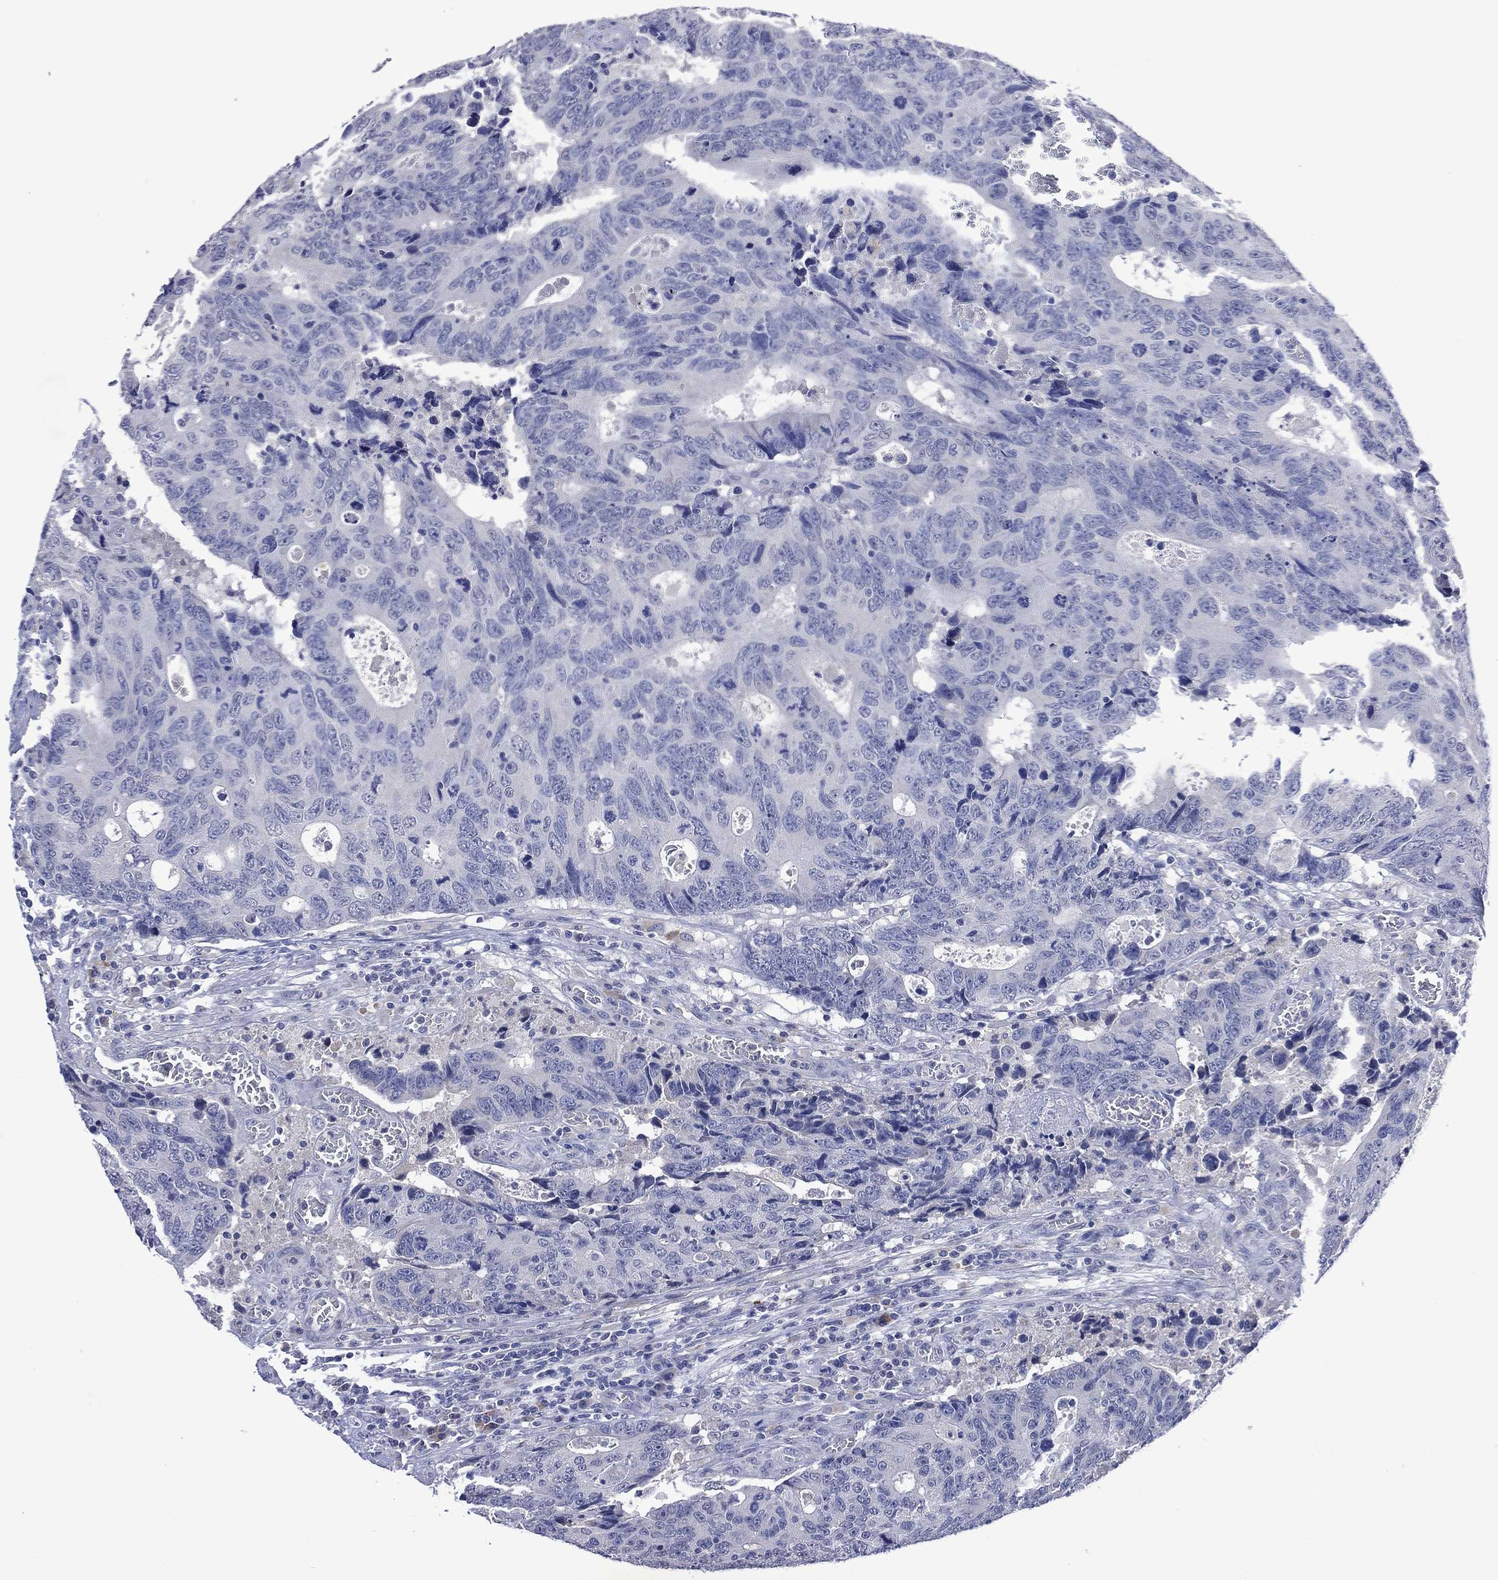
{"staining": {"intensity": "negative", "quantity": "none", "location": "none"}, "tissue": "colorectal cancer", "cell_type": "Tumor cells", "image_type": "cancer", "snomed": [{"axis": "morphology", "description": "Adenocarcinoma, NOS"}, {"axis": "topography", "description": "Colon"}], "caption": "DAB (3,3'-diaminobenzidine) immunohistochemical staining of human colorectal adenocarcinoma exhibits no significant expression in tumor cells.", "gene": "ASB10", "patient": {"sex": "female", "age": 77}}